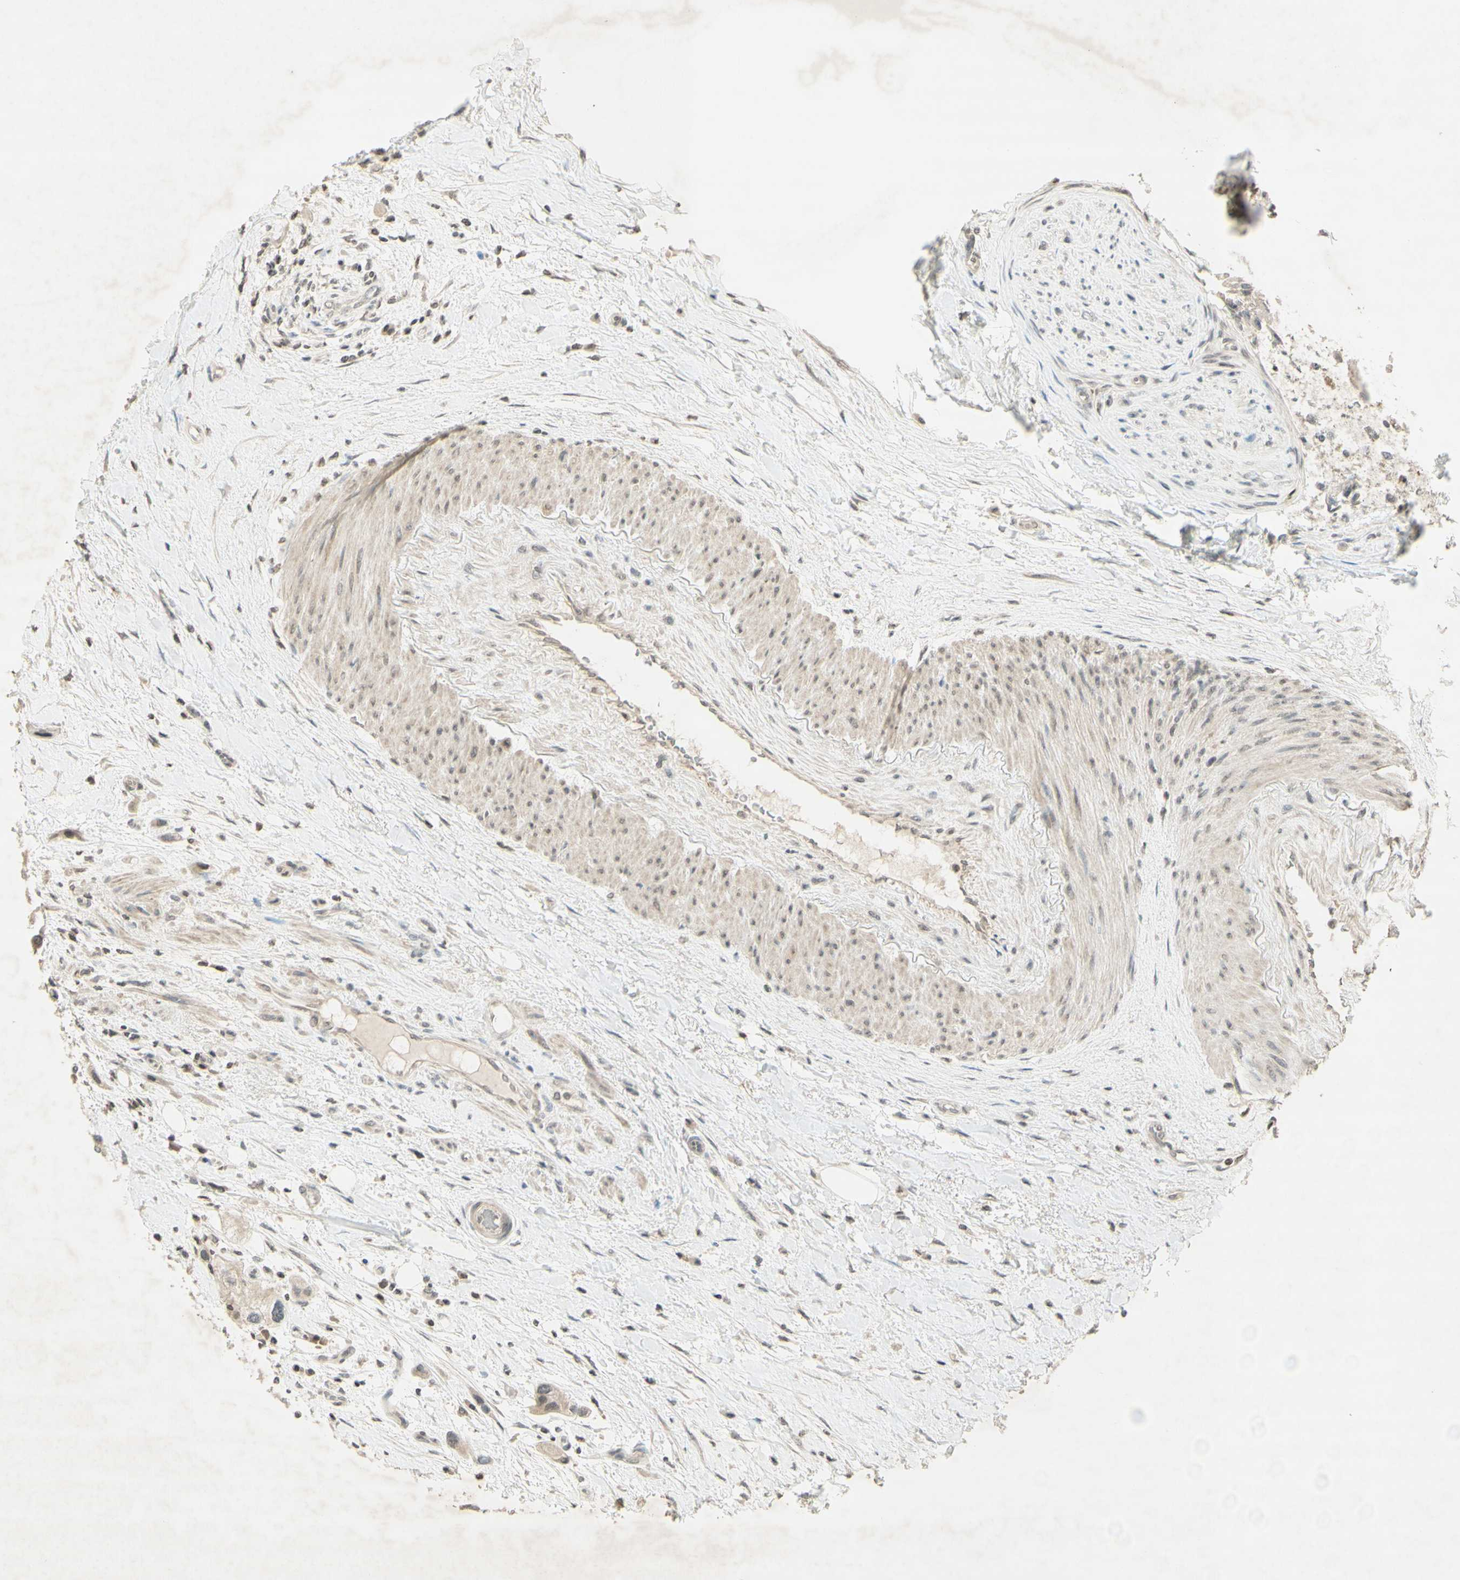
{"staining": {"intensity": "negative", "quantity": "none", "location": "none"}, "tissue": "urothelial cancer", "cell_type": "Tumor cells", "image_type": "cancer", "snomed": [{"axis": "morphology", "description": "Urothelial carcinoma, High grade"}, {"axis": "topography", "description": "Urinary bladder"}], "caption": "Immunohistochemistry histopathology image of neoplastic tissue: high-grade urothelial carcinoma stained with DAB (3,3'-diaminobenzidine) exhibits no significant protein staining in tumor cells.", "gene": "GLI1", "patient": {"sex": "female", "age": 56}}